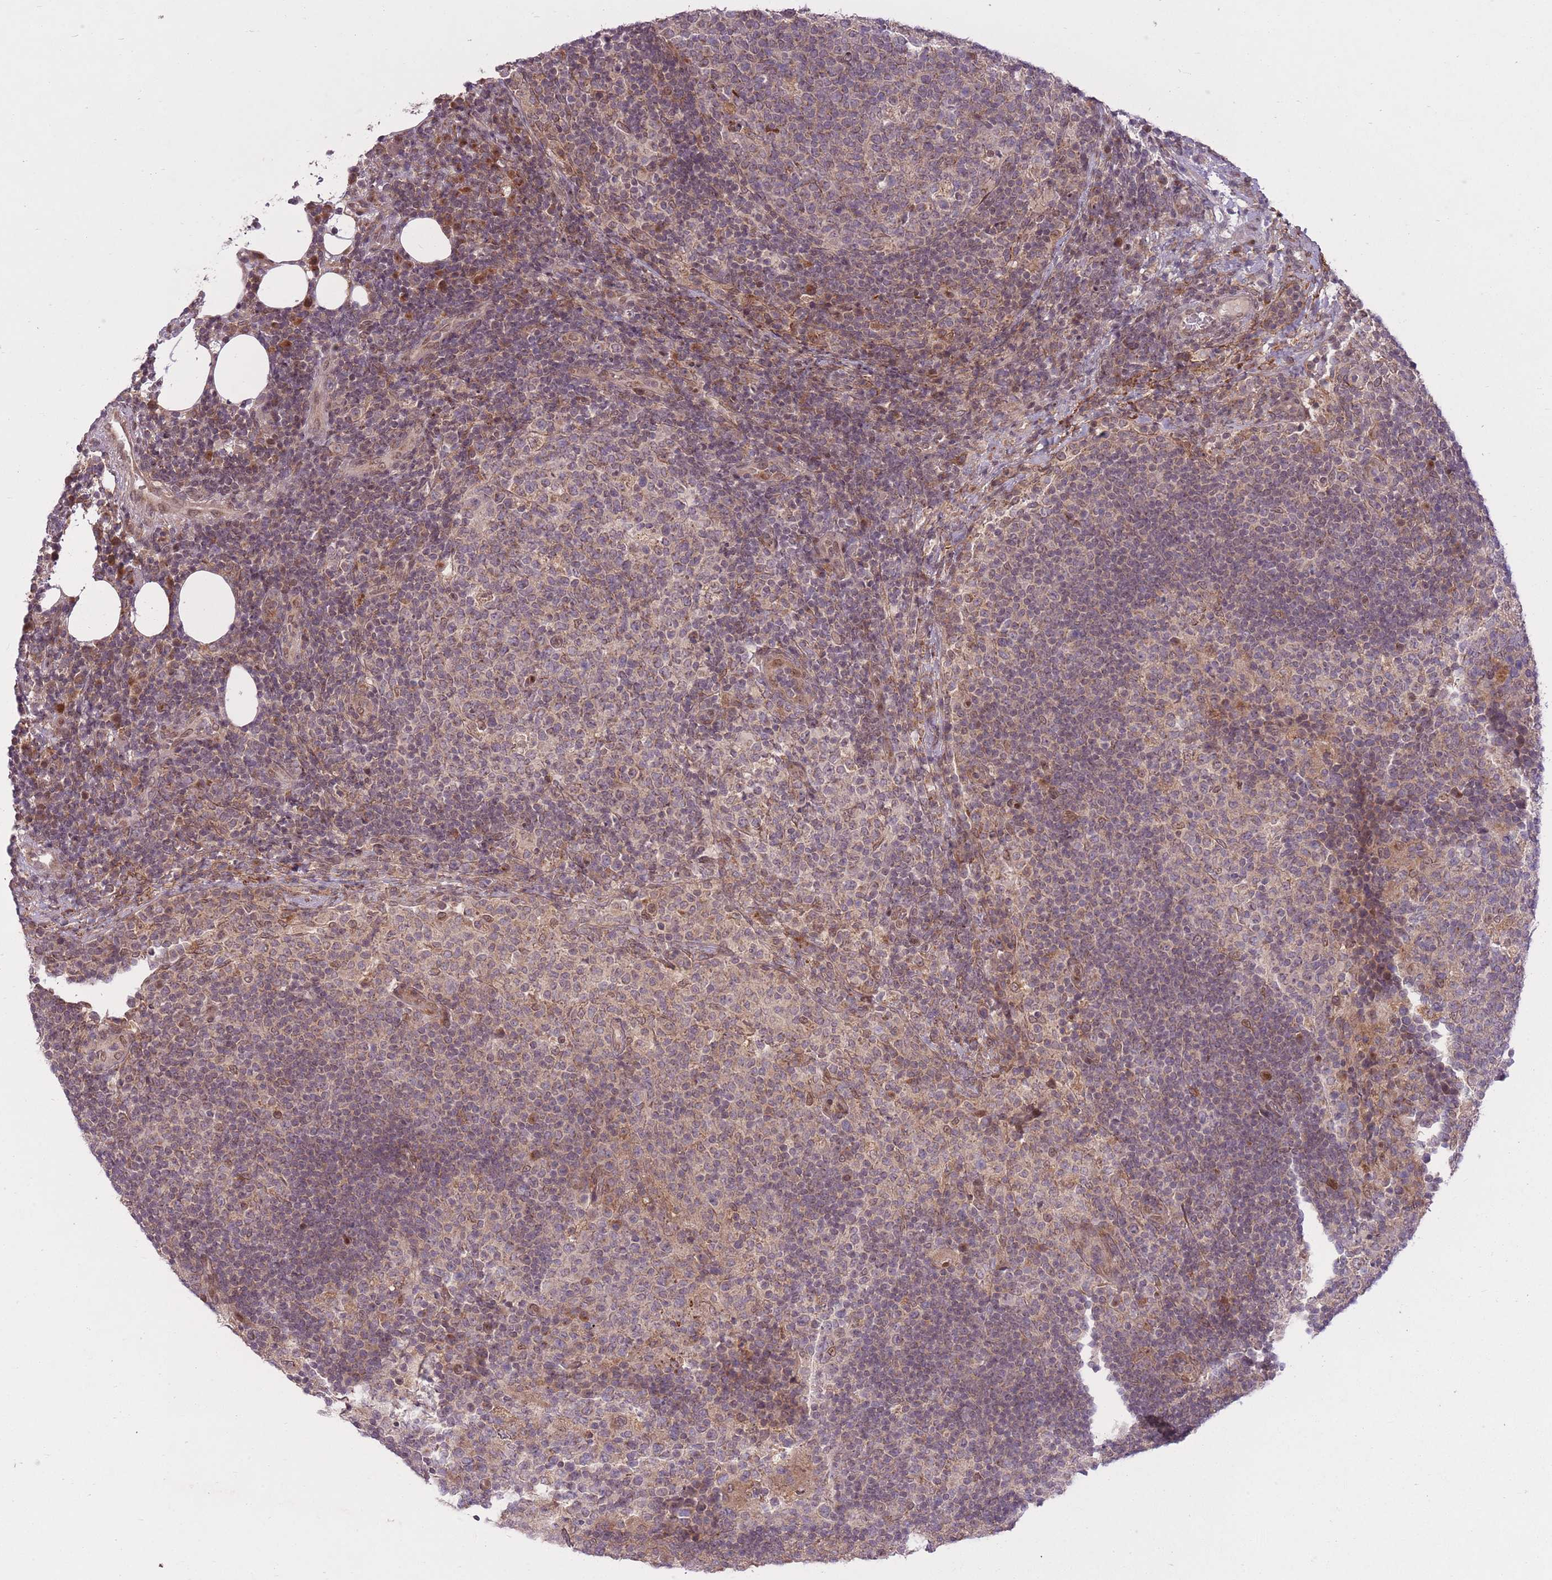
{"staining": {"intensity": "negative", "quantity": "none", "location": "none"}, "tissue": "lymph node", "cell_type": "Germinal center cells", "image_type": "normal", "snomed": [{"axis": "morphology", "description": "Normal tissue, NOS"}, {"axis": "topography", "description": "Lymph node"}], "caption": "Germinal center cells are negative for protein expression in unremarkable human lymph node. (DAB immunohistochemistry, high magnification).", "gene": "ZNF391", "patient": {"sex": "female", "age": 31}}